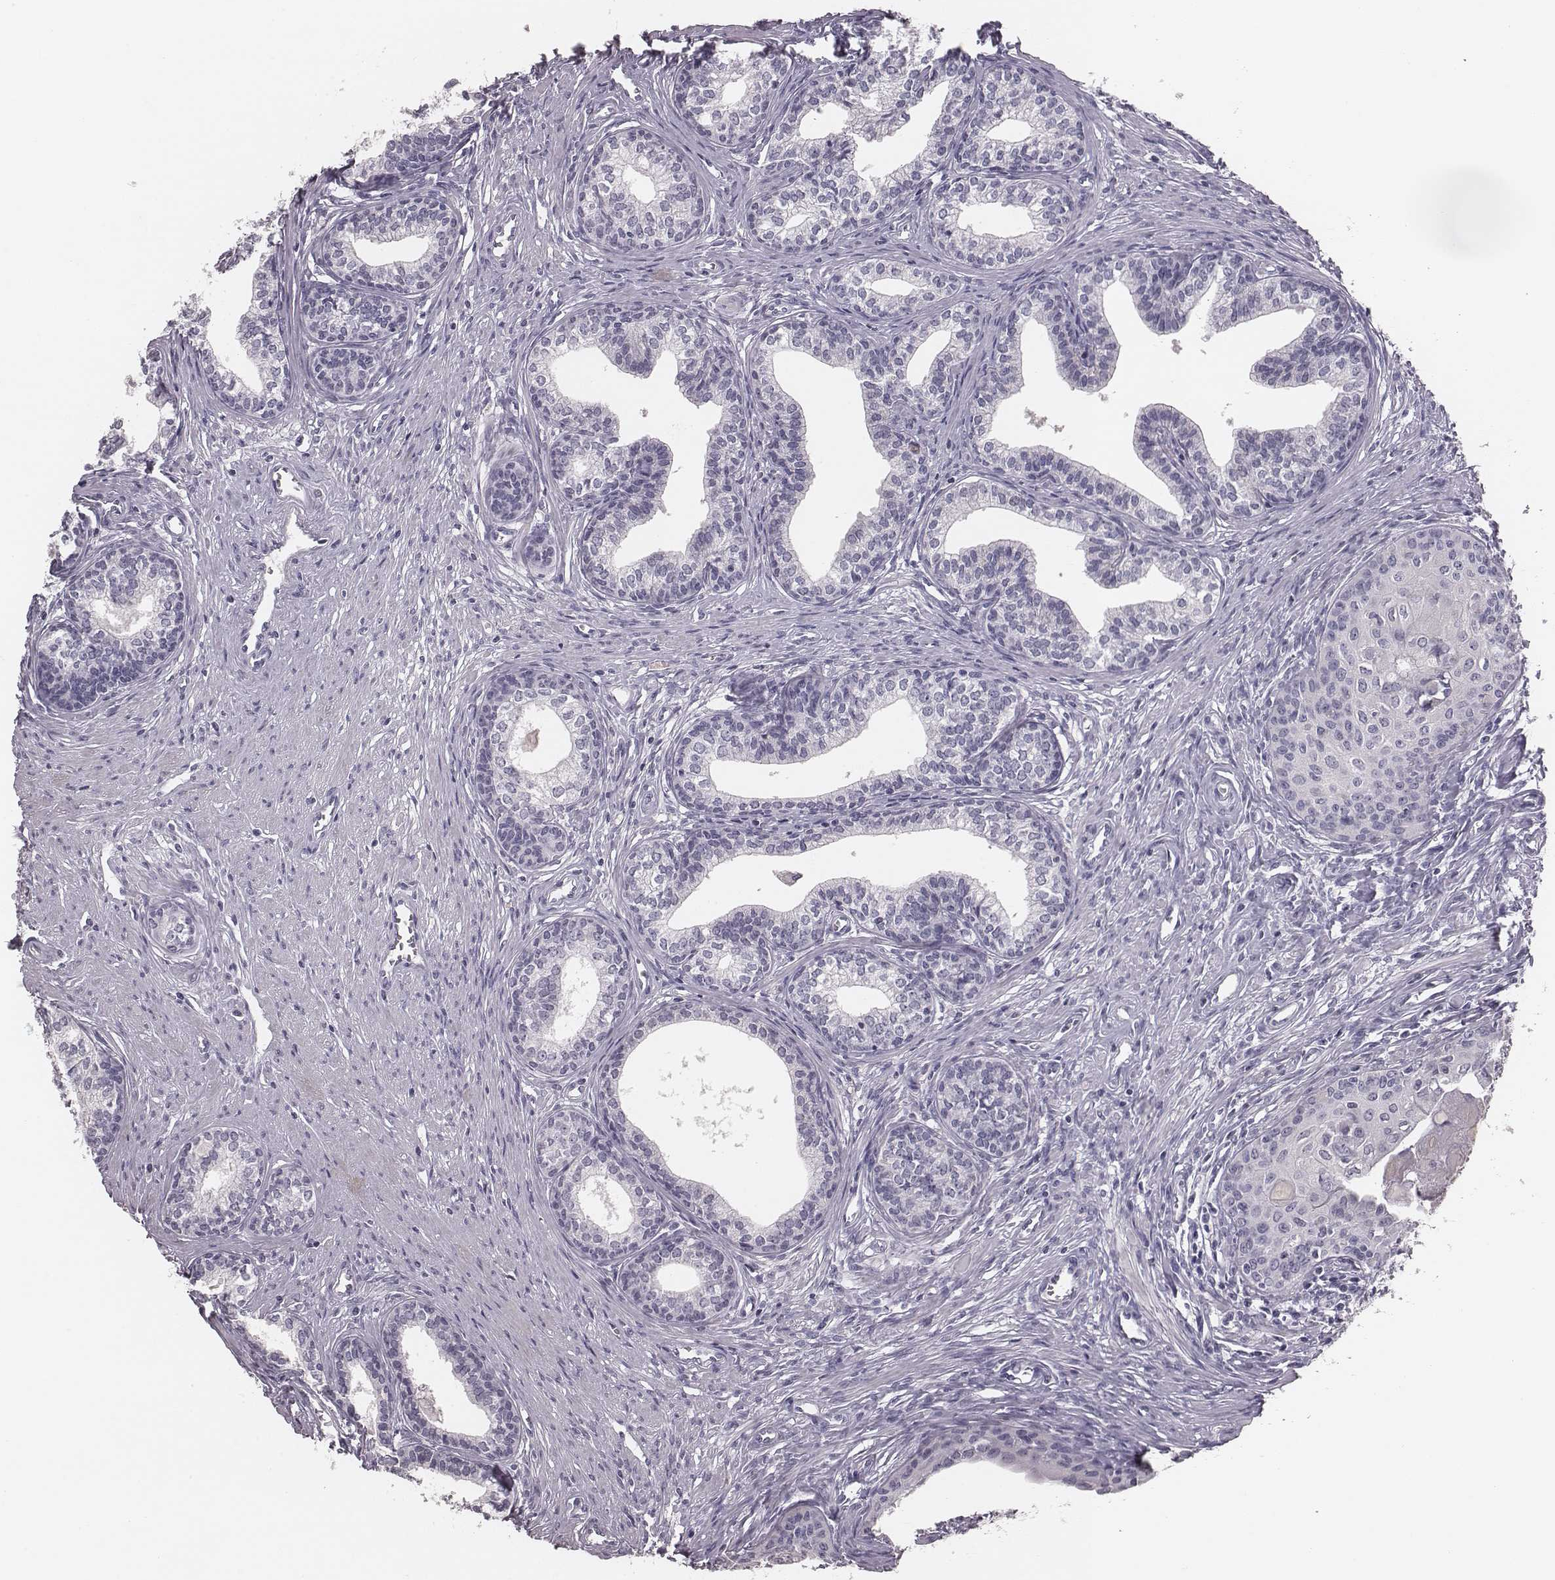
{"staining": {"intensity": "negative", "quantity": "none", "location": "none"}, "tissue": "prostate", "cell_type": "Glandular cells", "image_type": "normal", "snomed": [{"axis": "morphology", "description": "Normal tissue, NOS"}, {"axis": "topography", "description": "Prostate"}], "caption": "A photomicrograph of human prostate is negative for staining in glandular cells. (DAB immunohistochemistry (IHC) with hematoxylin counter stain).", "gene": "CSHL1", "patient": {"sex": "male", "age": 60}}